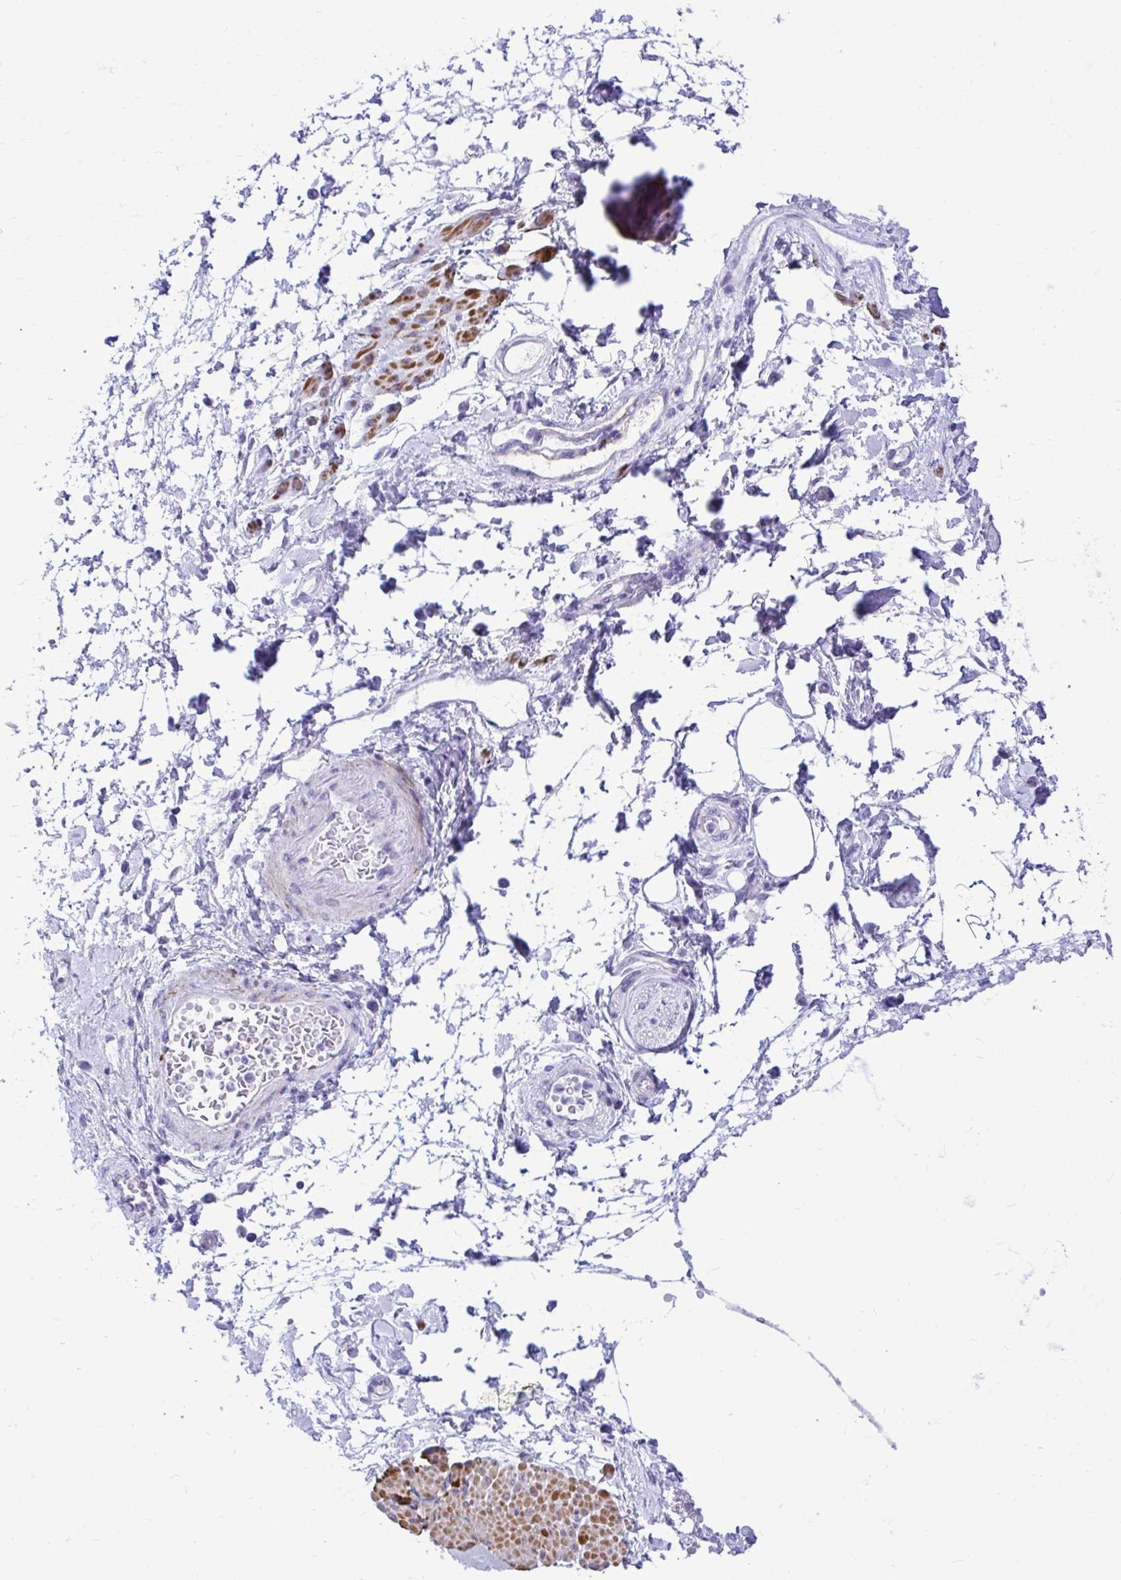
{"staining": {"intensity": "negative", "quantity": "none", "location": "none"}, "tissue": "adipose tissue", "cell_type": "Adipocytes", "image_type": "normal", "snomed": [{"axis": "morphology", "description": "Normal tissue, NOS"}, {"axis": "topography", "description": "Urinary bladder"}, {"axis": "topography", "description": "Peripheral nerve tissue"}], "caption": "There is no significant positivity in adipocytes of adipose tissue. The staining was performed using DAB to visualize the protein expression in brown, while the nuclei were stained in blue with hematoxylin (Magnification: 20x).", "gene": "ABCG2", "patient": {"sex": "female", "age": 60}}